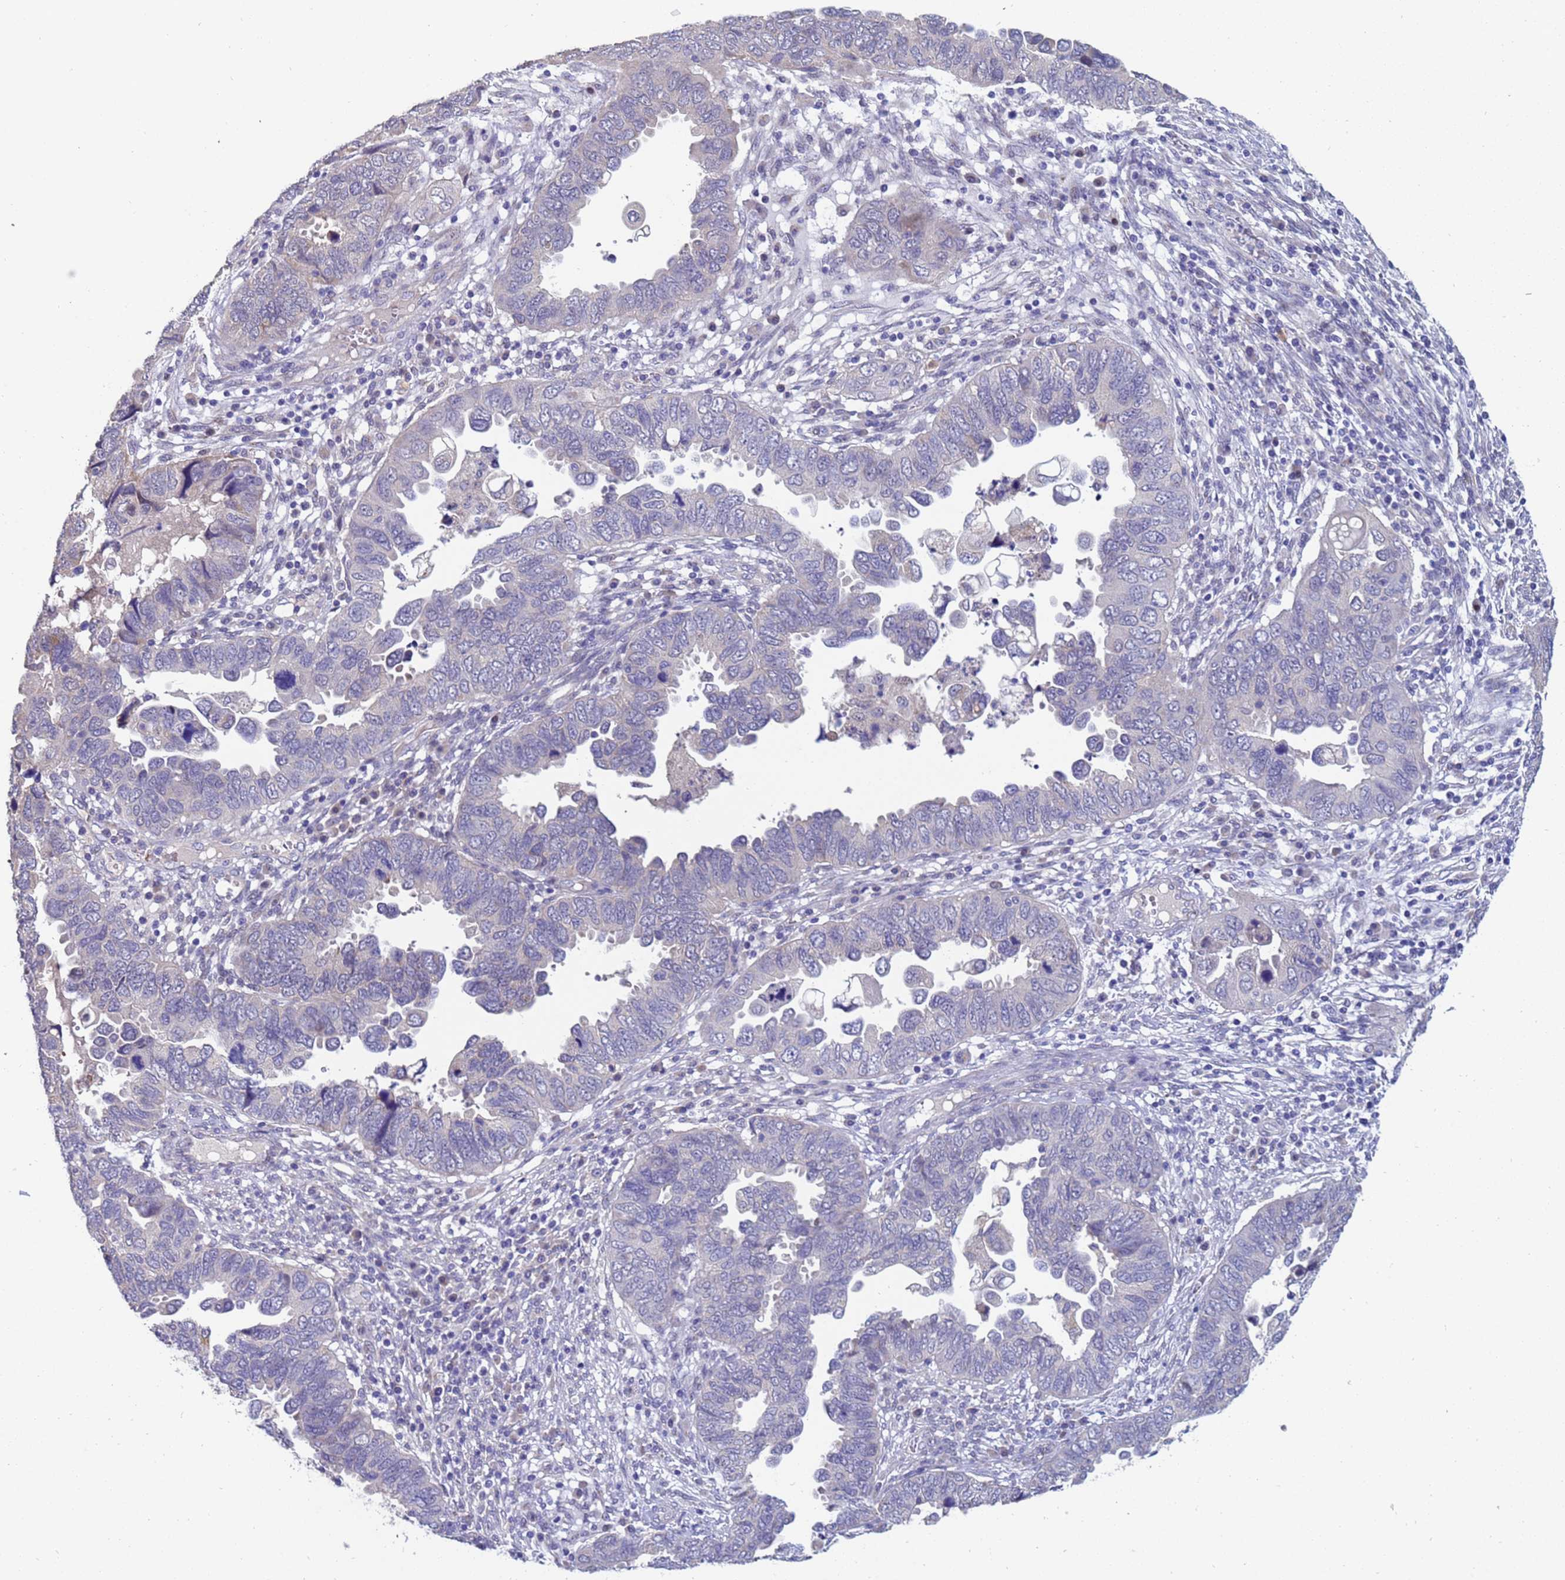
{"staining": {"intensity": "negative", "quantity": "none", "location": "none"}, "tissue": "endometrial cancer", "cell_type": "Tumor cells", "image_type": "cancer", "snomed": [{"axis": "morphology", "description": "Adenocarcinoma, NOS"}, {"axis": "topography", "description": "Endometrium"}], "caption": "An immunohistochemistry (IHC) micrograph of endometrial cancer is shown. There is no staining in tumor cells of endometrial cancer. (Brightfield microscopy of DAB (3,3'-diaminobenzidine) IHC at high magnification).", "gene": "IHO1", "patient": {"sex": "female", "age": 79}}